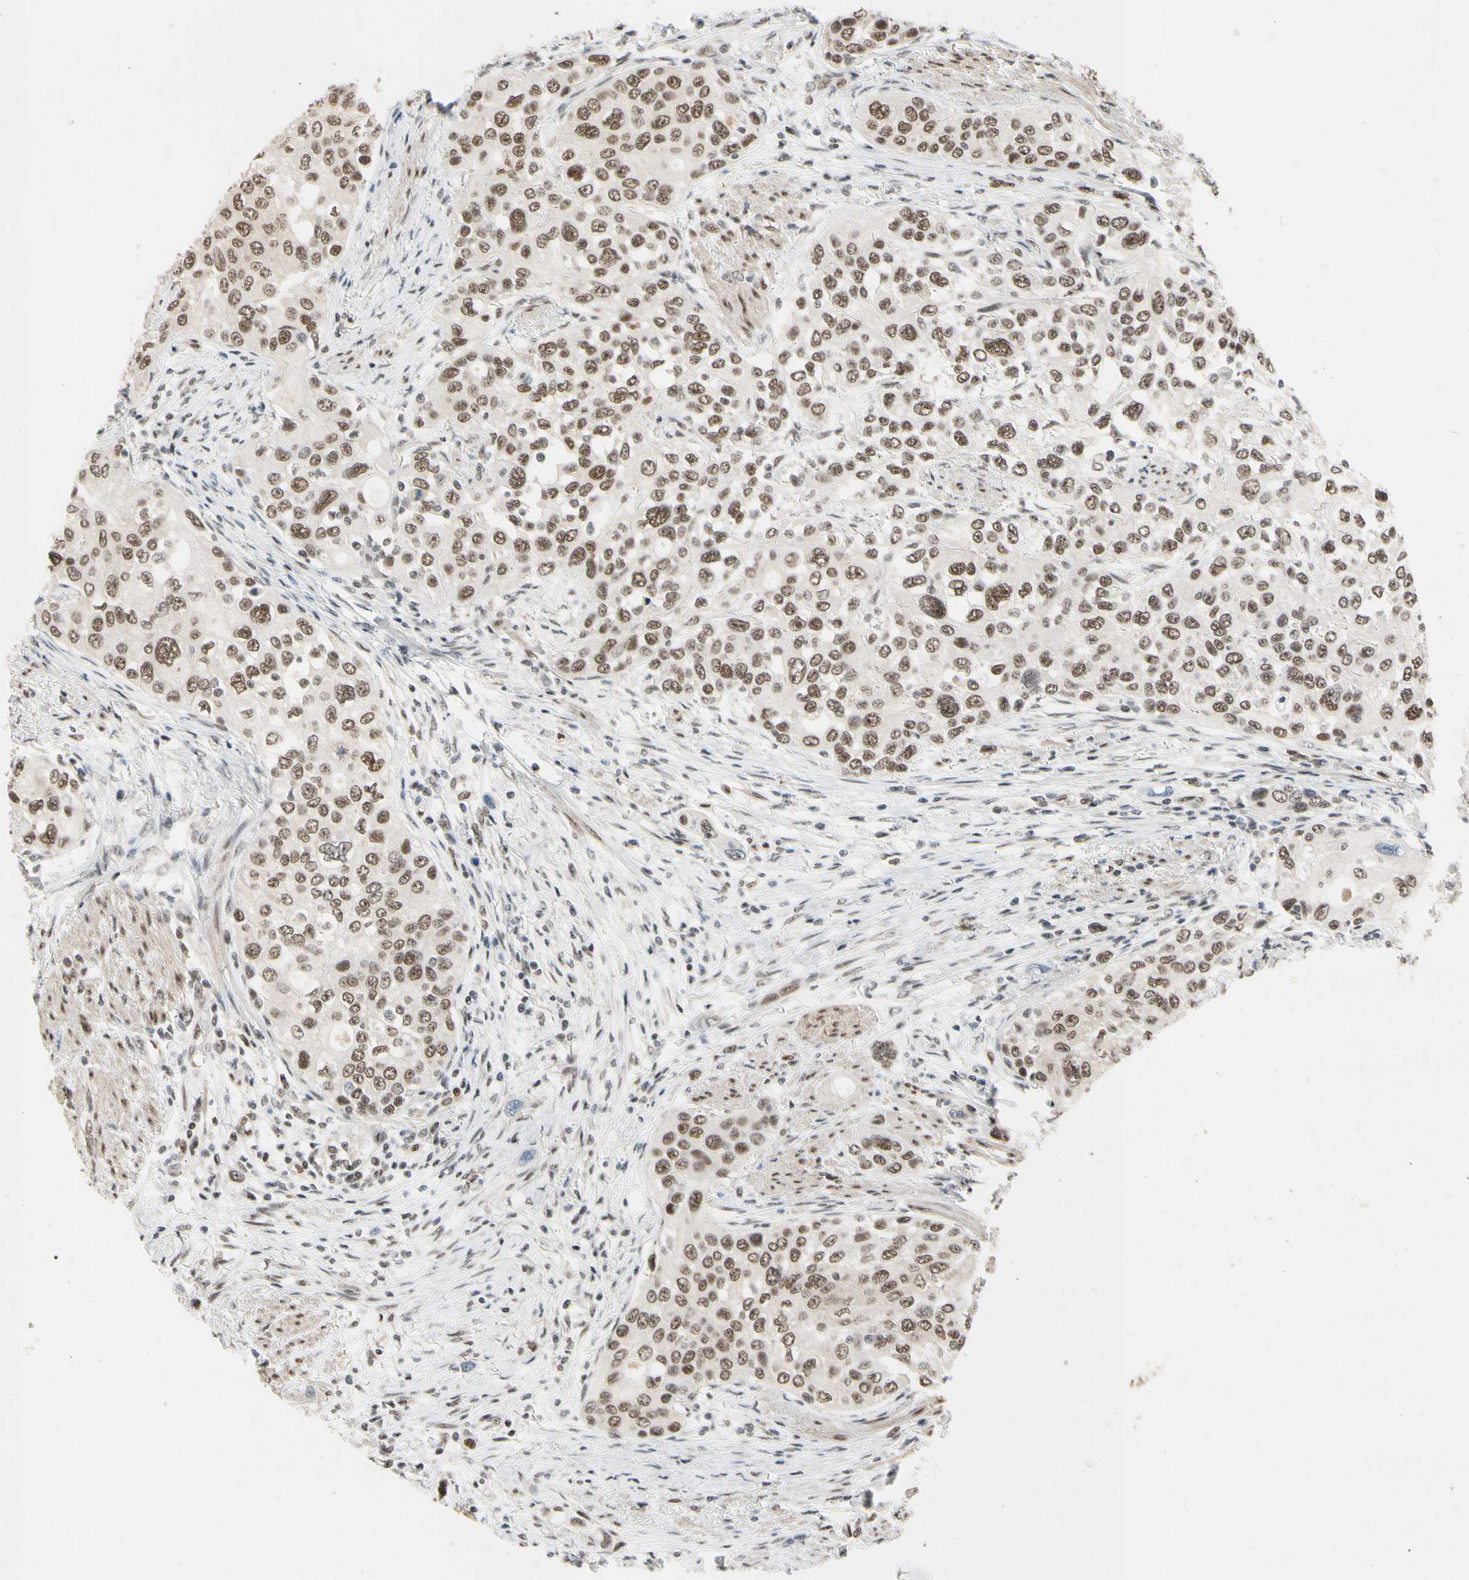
{"staining": {"intensity": "moderate", "quantity": ">75%", "location": "nuclear"}, "tissue": "urothelial cancer", "cell_type": "Tumor cells", "image_type": "cancer", "snomed": [{"axis": "morphology", "description": "Urothelial carcinoma, High grade"}, {"axis": "topography", "description": "Urinary bladder"}], "caption": "Immunohistochemistry image of neoplastic tissue: human urothelial cancer stained using immunohistochemistry exhibits medium levels of moderate protein expression localized specifically in the nuclear of tumor cells, appearing as a nuclear brown color.", "gene": "TAF4", "patient": {"sex": "female", "age": 56}}